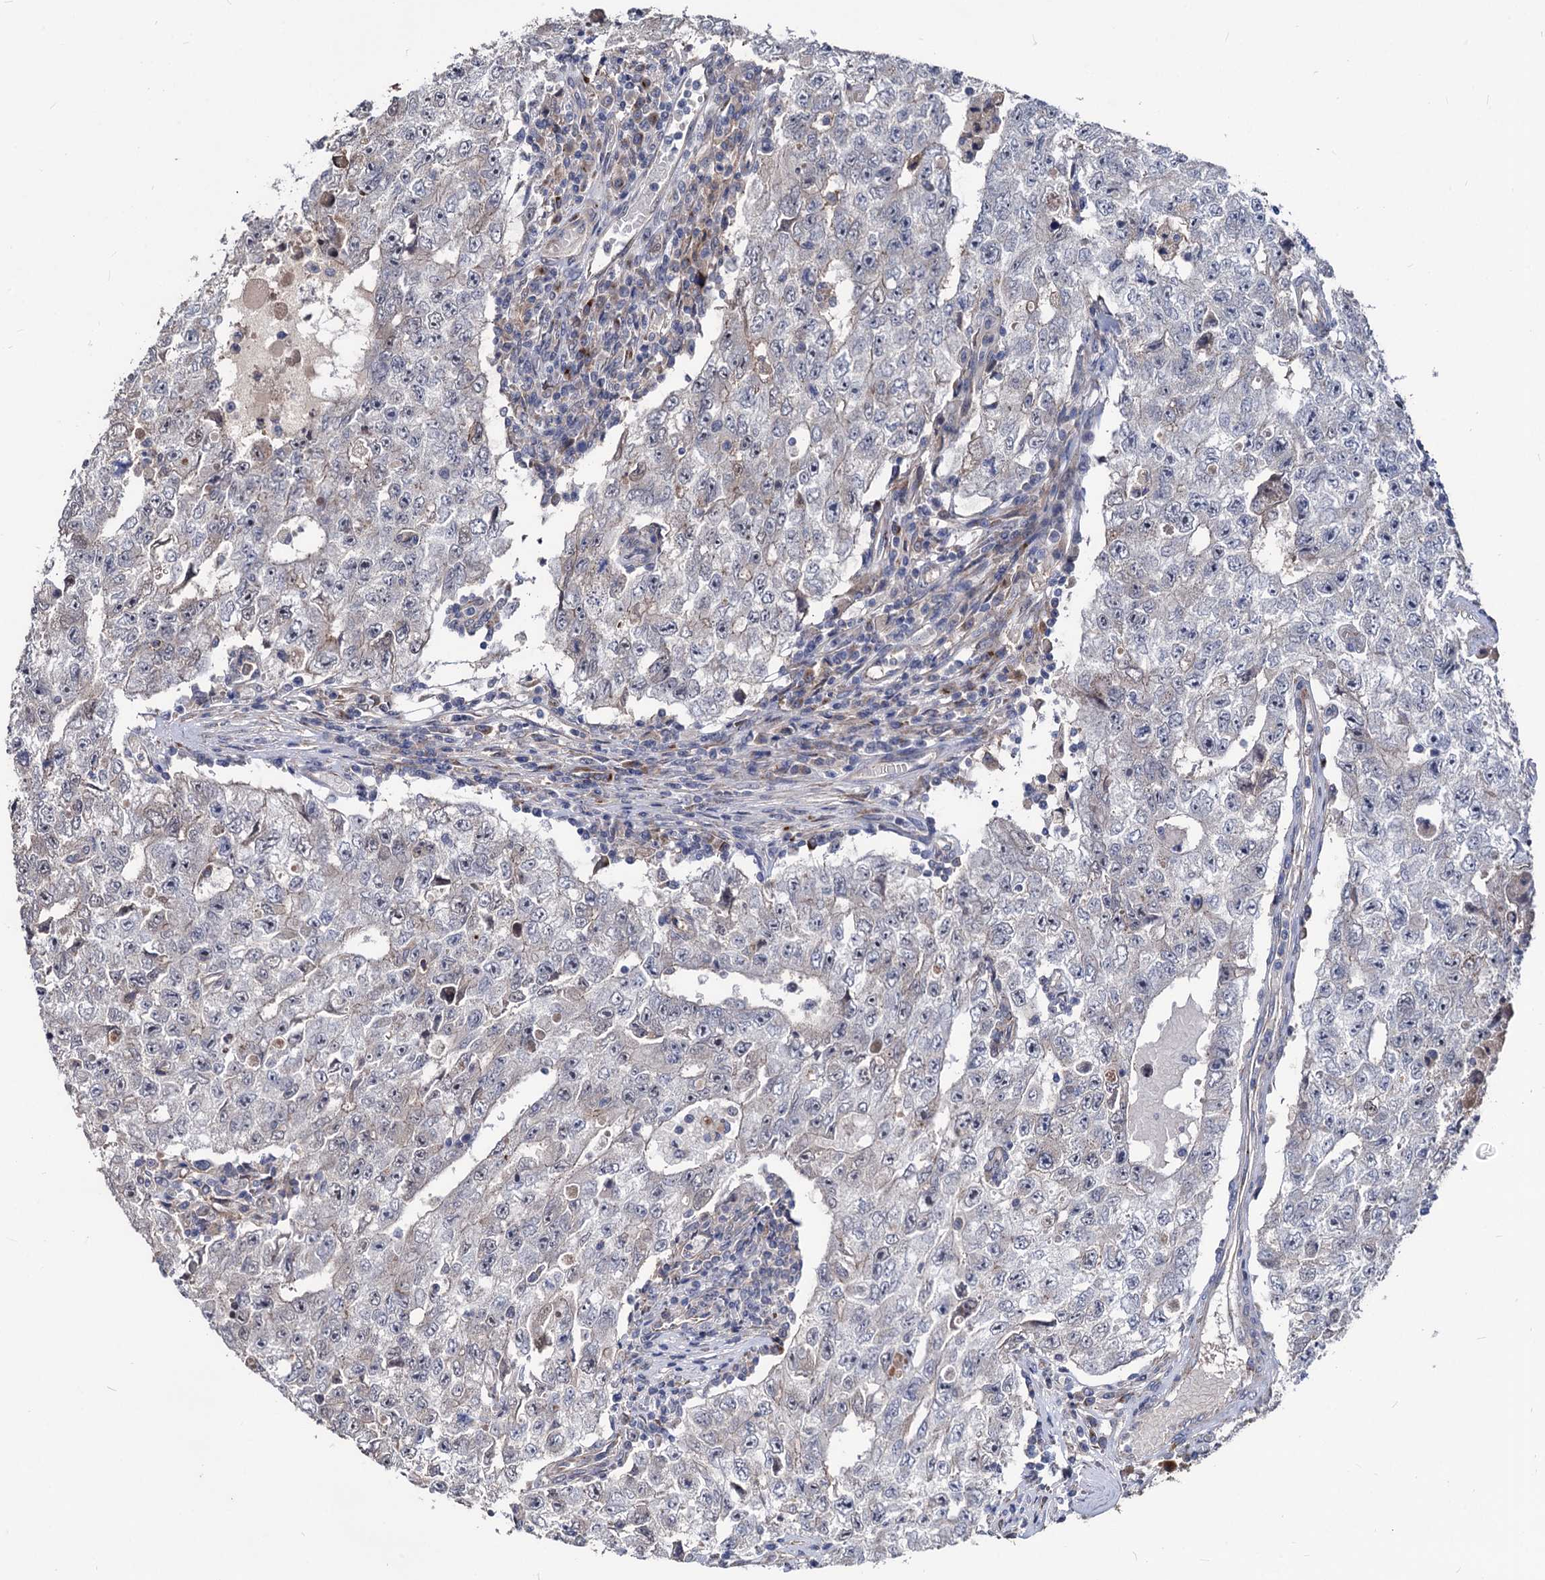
{"staining": {"intensity": "weak", "quantity": "<25%", "location": "cytoplasmic/membranous"}, "tissue": "testis cancer", "cell_type": "Tumor cells", "image_type": "cancer", "snomed": [{"axis": "morphology", "description": "Carcinoma, Embryonal, NOS"}, {"axis": "topography", "description": "Testis"}], "caption": "Testis cancer was stained to show a protein in brown. There is no significant positivity in tumor cells.", "gene": "SMAGP", "patient": {"sex": "male", "age": 17}}